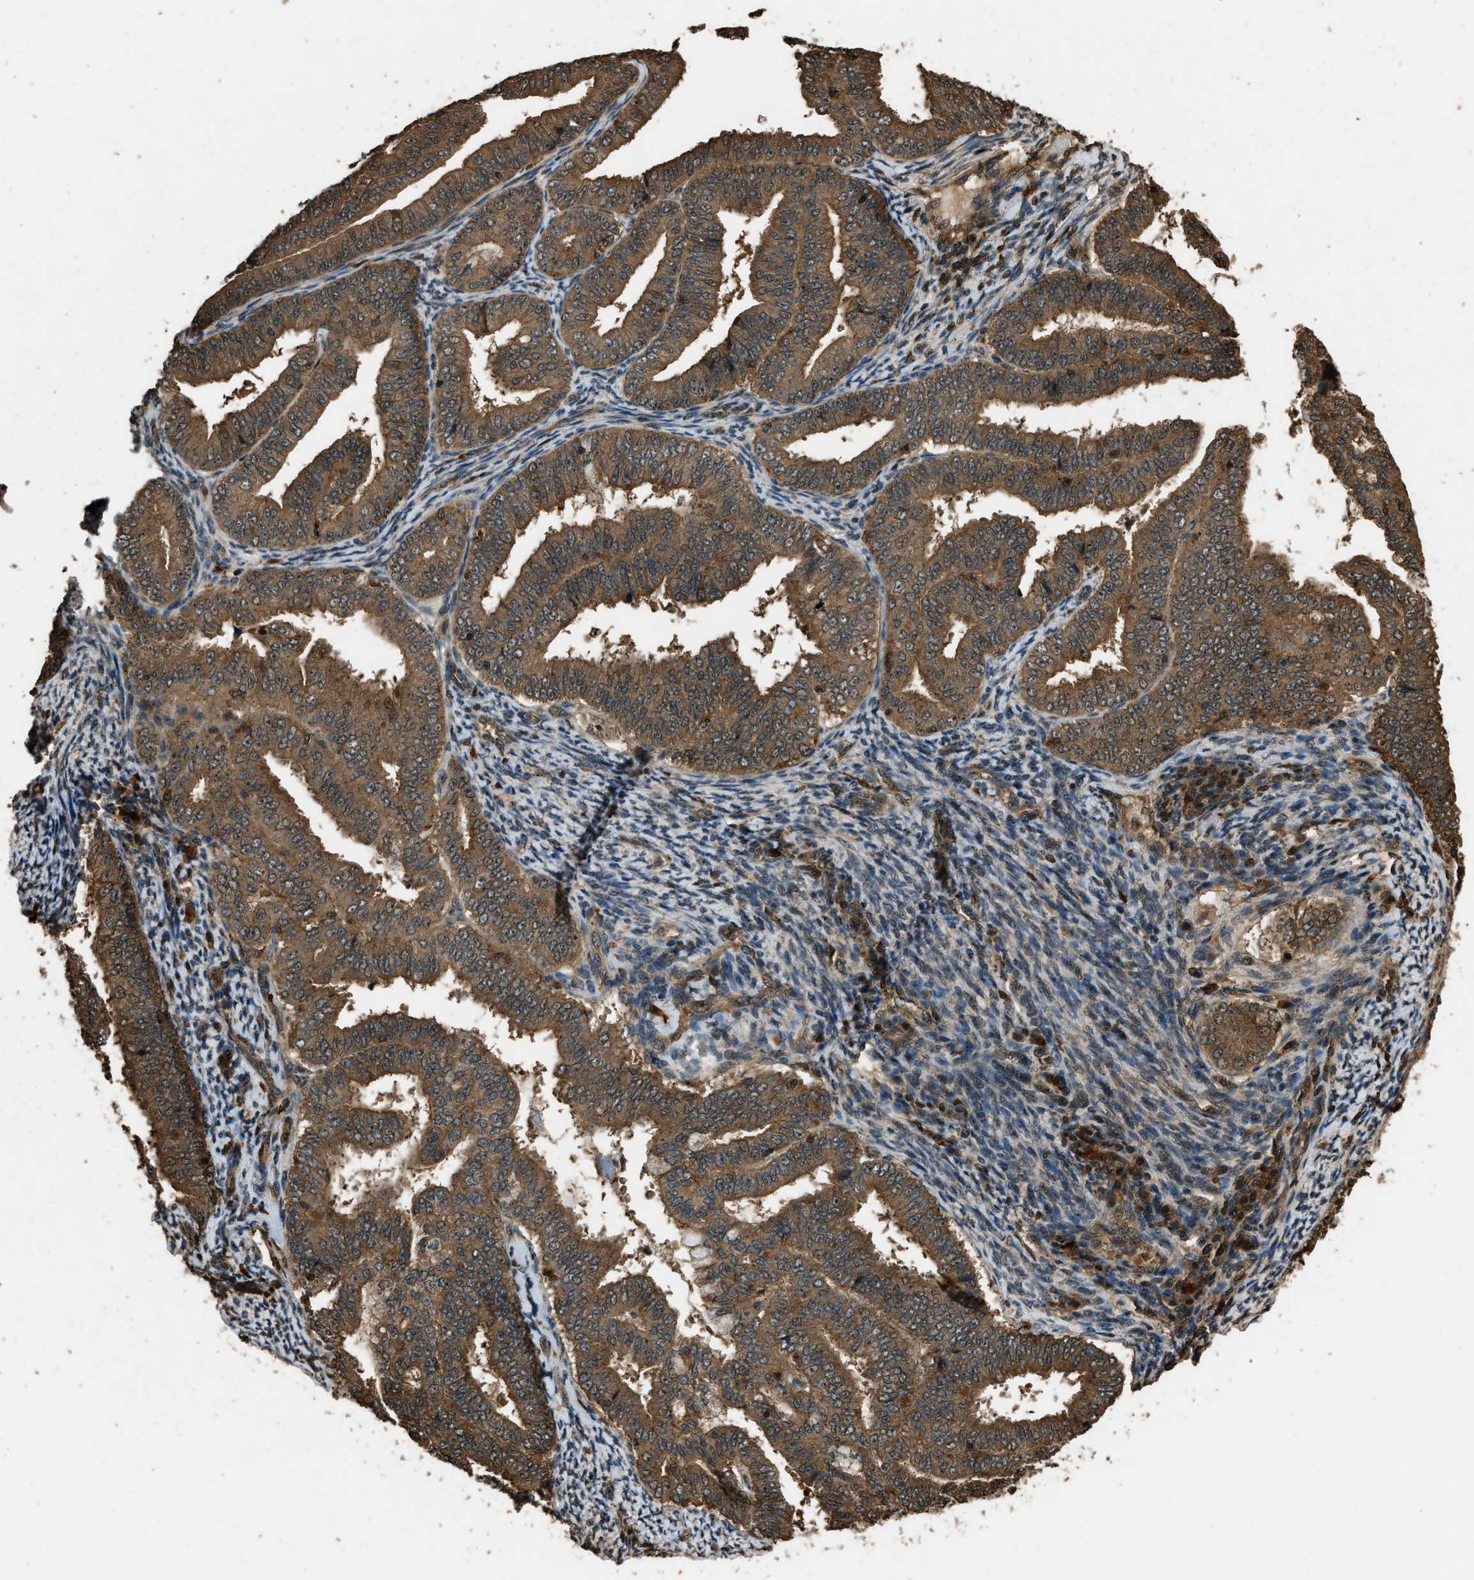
{"staining": {"intensity": "moderate", "quantity": ">75%", "location": "cytoplasmic/membranous"}, "tissue": "endometrial cancer", "cell_type": "Tumor cells", "image_type": "cancer", "snomed": [{"axis": "morphology", "description": "Adenocarcinoma, NOS"}, {"axis": "topography", "description": "Endometrium"}], "caption": "A photomicrograph showing moderate cytoplasmic/membranous positivity in about >75% of tumor cells in endometrial cancer, as visualized by brown immunohistochemical staining.", "gene": "RAP2A", "patient": {"sex": "female", "age": 63}}